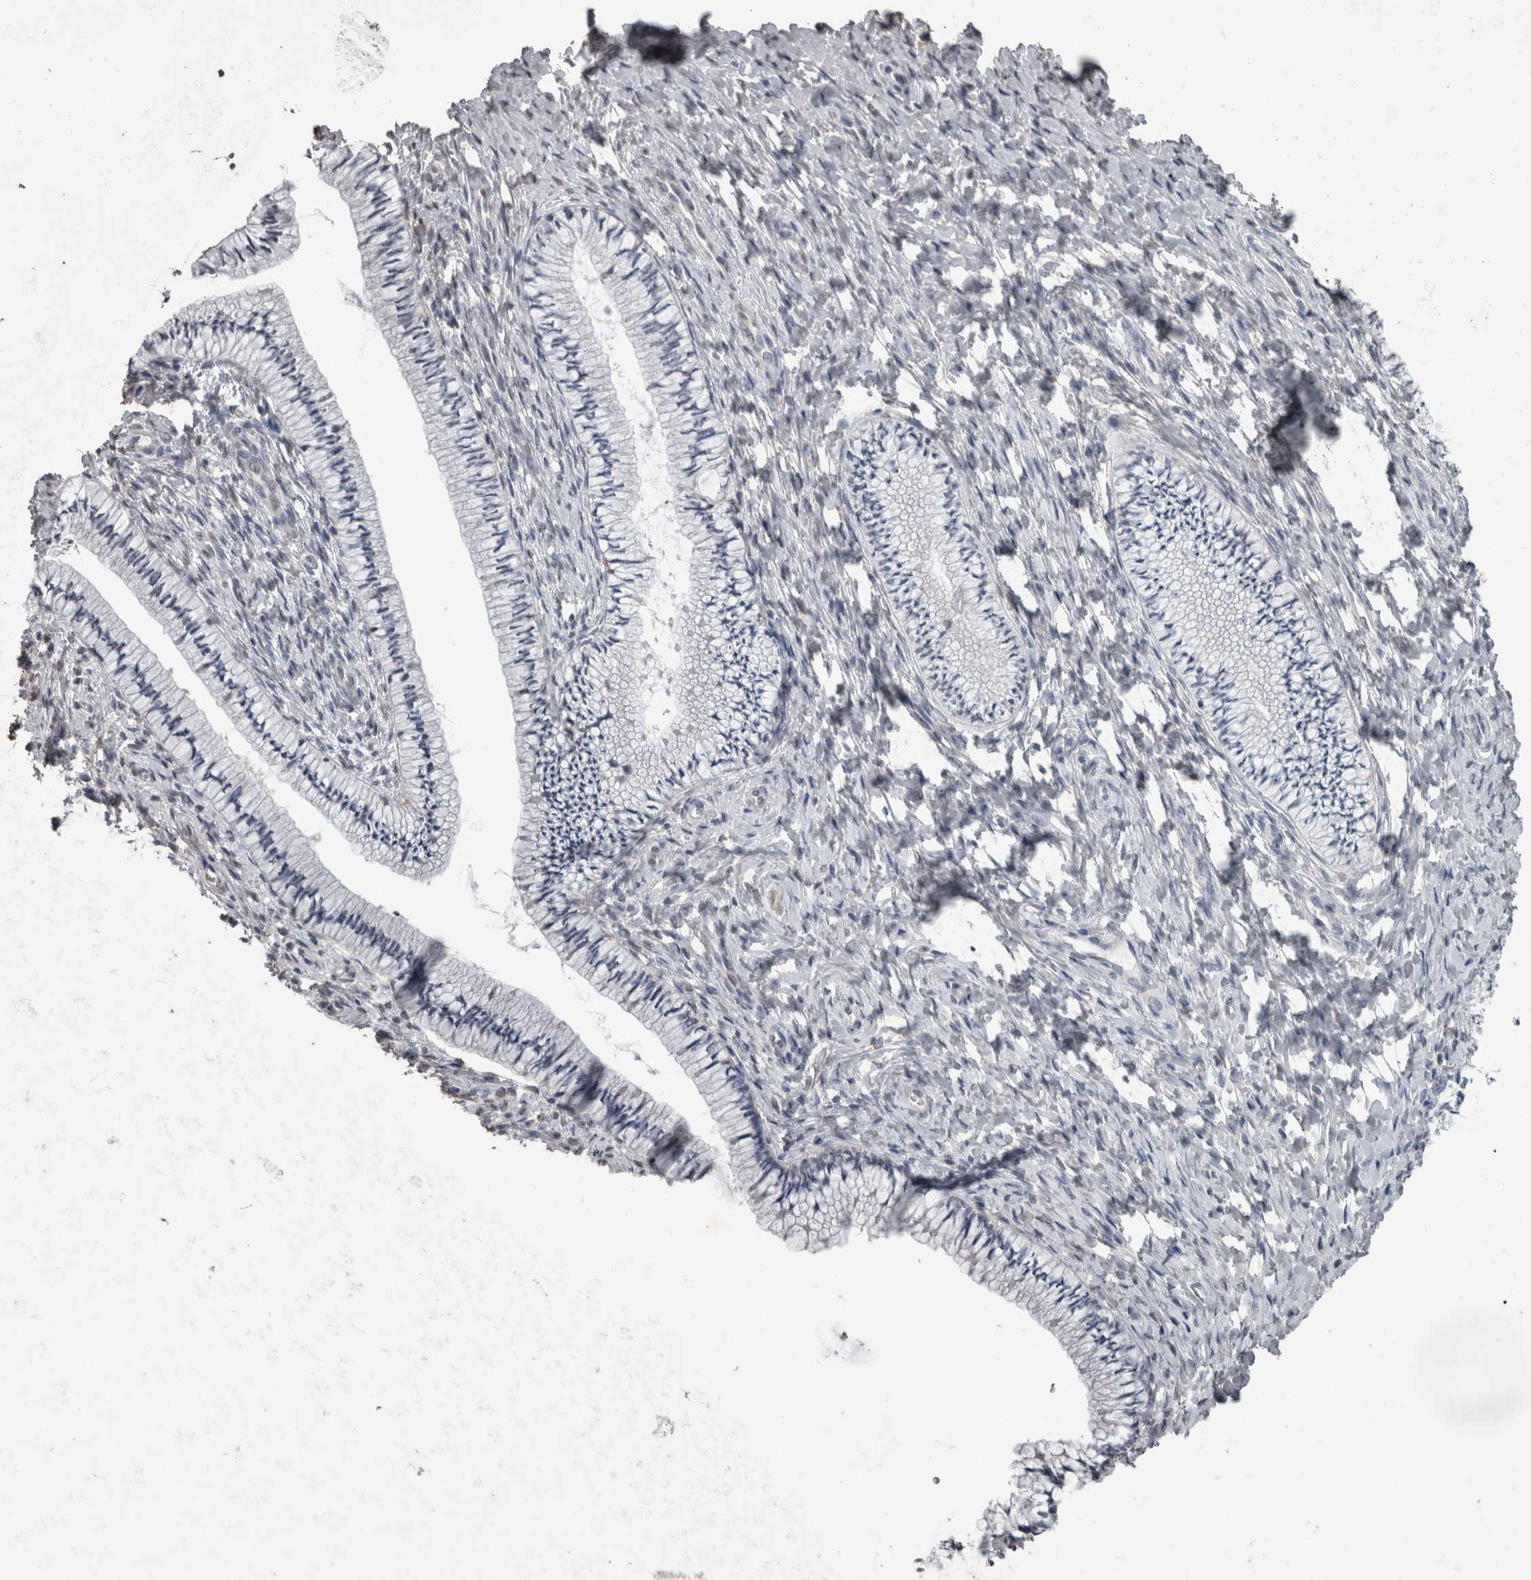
{"staining": {"intensity": "negative", "quantity": "none", "location": "none"}, "tissue": "cervix", "cell_type": "Glandular cells", "image_type": "normal", "snomed": [{"axis": "morphology", "description": "Normal tissue, NOS"}, {"axis": "topography", "description": "Cervix"}], "caption": "The micrograph displays no significant positivity in glandular cells of cervix. The staining was performed using DAB to visualize the protein expression in brown, while the nuclei were stained in blue with hematoxylin (Magnification: 20x).", "gene": "PIK3AP1", "patient": {"sex": "female", "age": 36}}